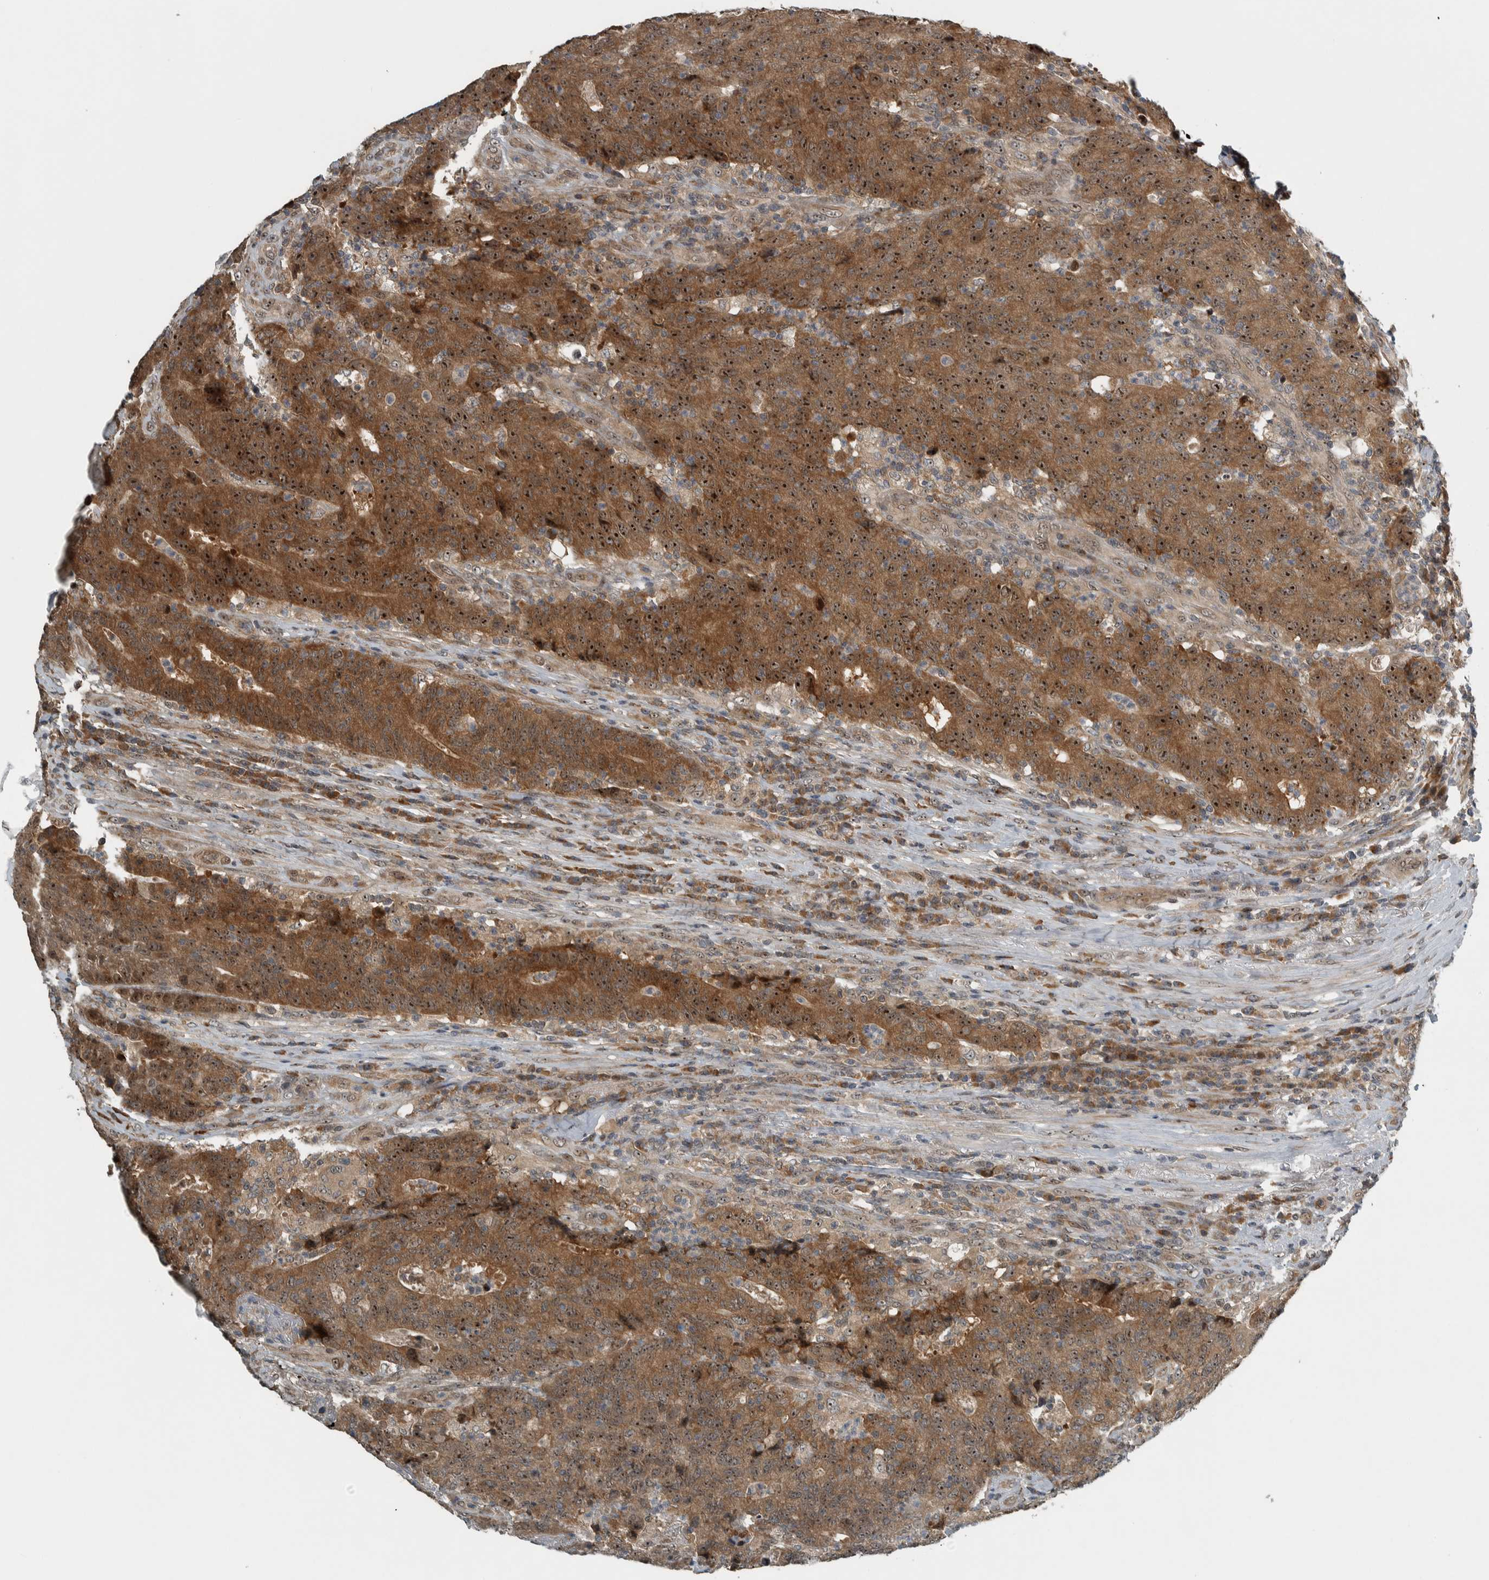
{"staining": {"intensity": "strong", "quantity": ">75%", "location": "cytoplasmic/membranous,nuclear"}, "tissue": "colorectal cancer", "cell_type": "Tumor cells", "image_type": "cancer", "snomed": [{"axis": "morphology", "description": "Normal tissue, NOS"}, {"axis": "morphology", "description": "Adenocarcinoma, NOS"}, {"axis": "topography", "description": "Colon"}], "caption": "Immunohistochemistry (IHC) of colorectal cancer reveals high levels of strong cytoplasmic/membranous and nuclear positivity in approximately >75% of tumor cells.", "gene": "XPO5", "patient": {"sex": "female", "age": 75}}